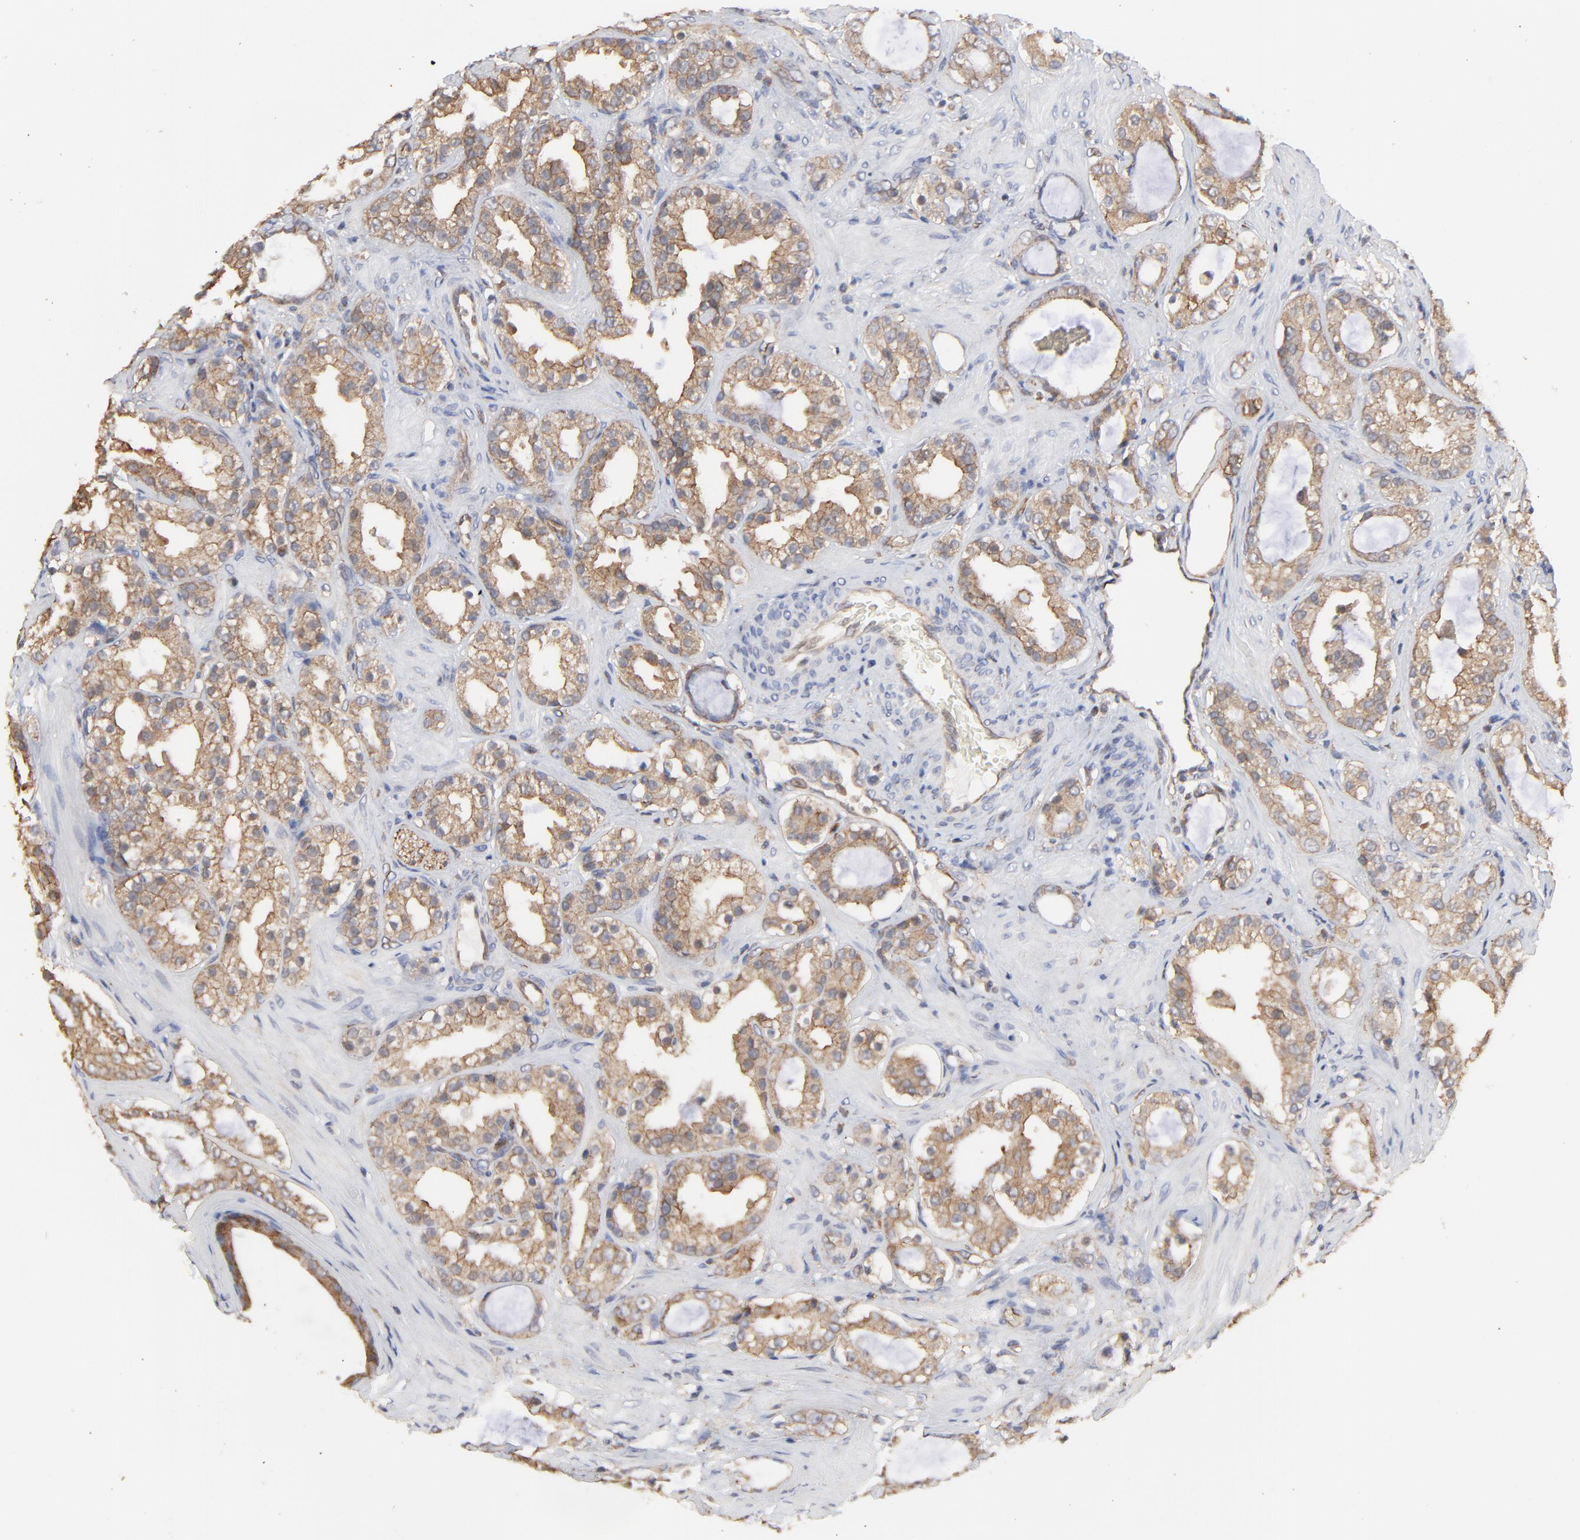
{"staining": {"intensity": "moderate", "quantity": "25%-75%", "location": "cytoplasmic/membranous"}, "tissue": "prostate cancer", "cell_type": "Tumor cells", "image_type": "cancer", "snomed": [{"axis": "morphology", "description": "Adenocarcinoma, Medium grade"}, {"axis": "topography", "description": "Prostate"}], "caption": "Immunohistochemical staining of prostate cancer (adenocarcinoma (medium-grade)) exhibits medium levels of moderate cytoplasmic/membranous staining in about 25%-75% of tumor cells.", "gene": "ARMT1", "patient": {"sex": "male", "age": 73}}